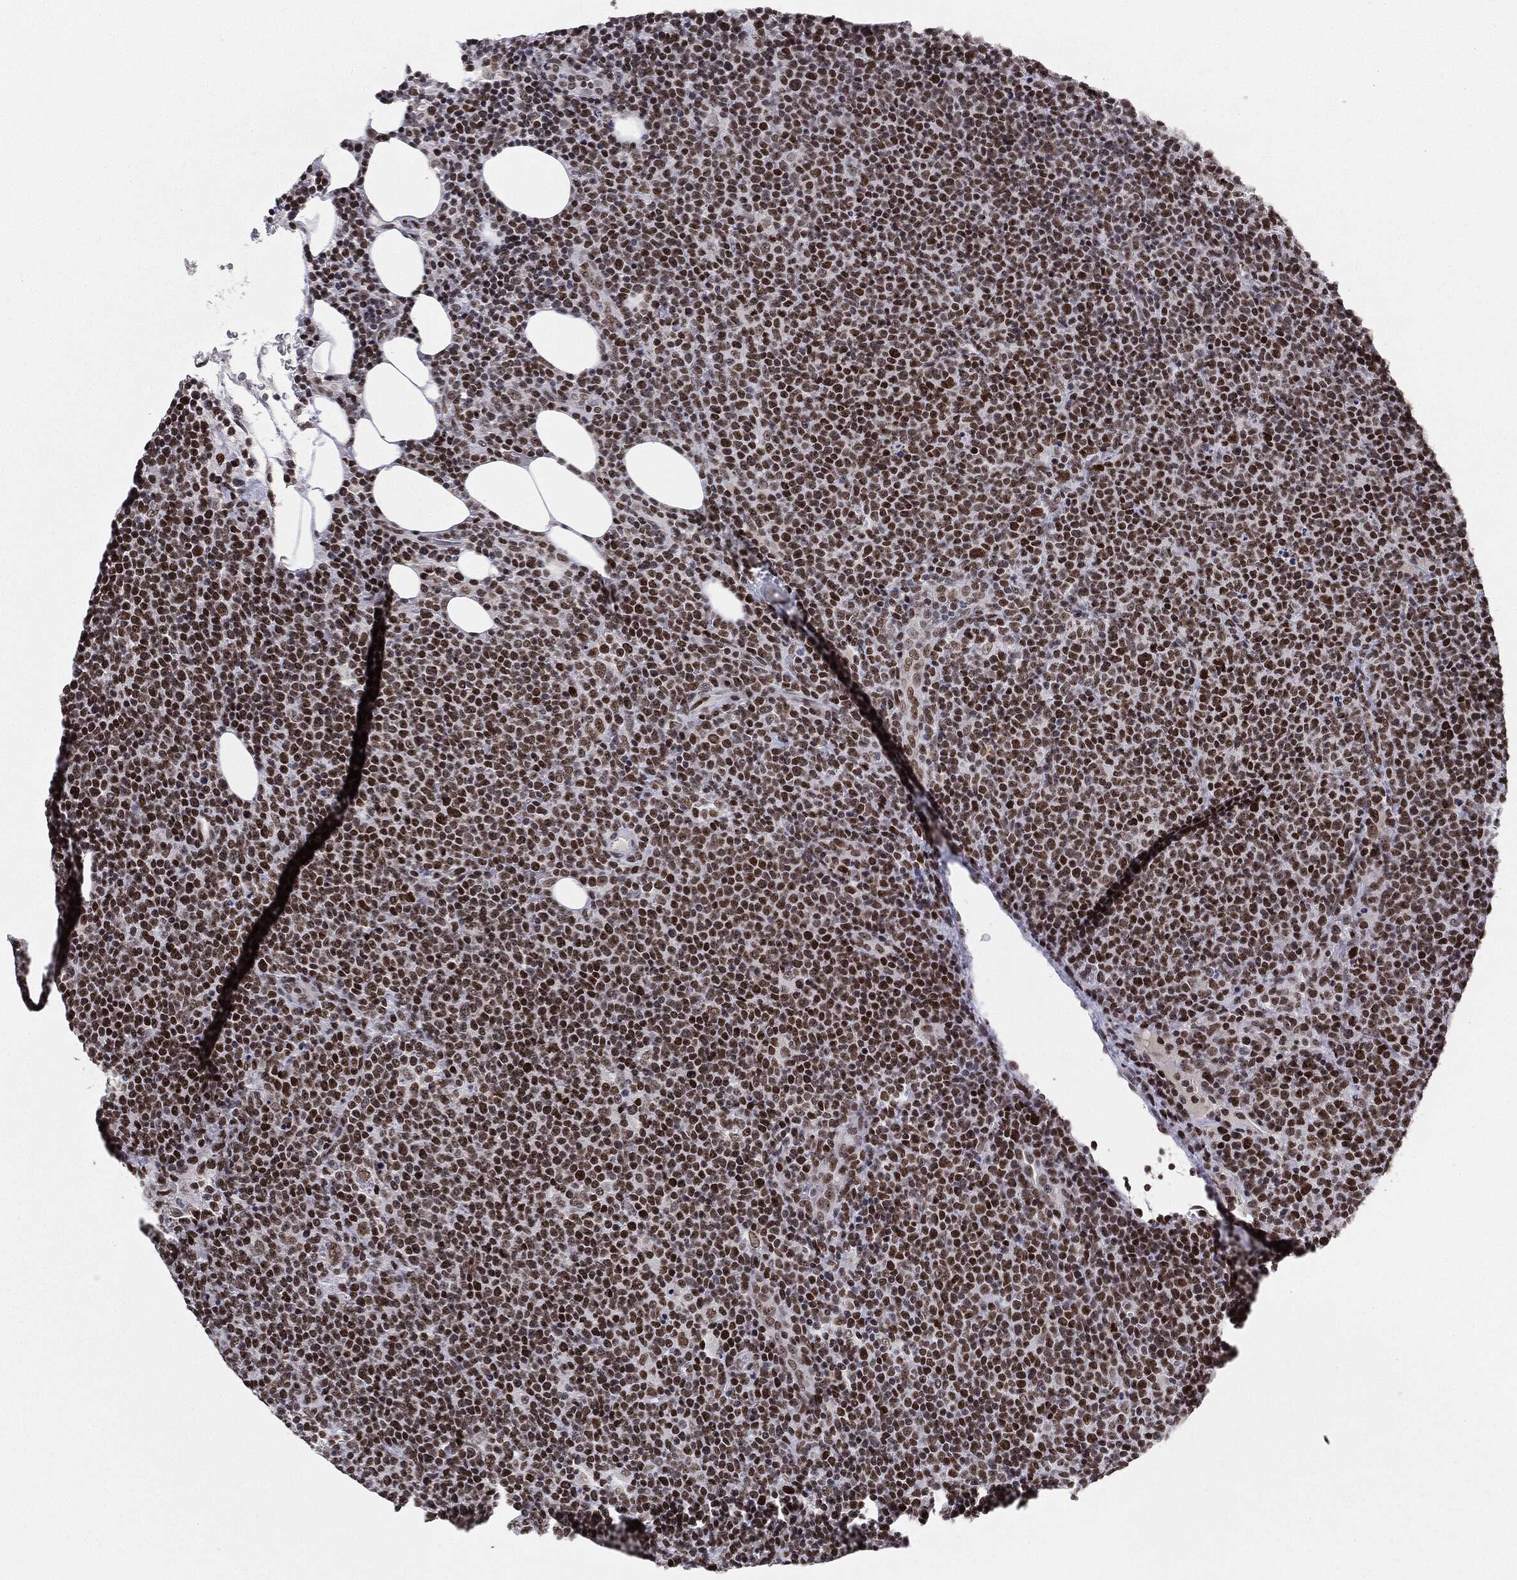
{"staining": {"intensity": "strong", "quantity": ">75%", "location": "nuclear"}, "tissue": "lymphoma", "cell_type": "Tumor cells", "image_type": "cancer", "snomed": [{"axis": "morphology", "description": "Malignant lymphoma, non-Hodgkin's type, High grade"}, {"axis": "topography", "description": "Lymph node"}], "caption": "Immunohistochemistry histopathology image of malignant lymphoma, non-Hodgkin's type (high-grade) stained for a protein (brown), which displays high levels of strong nuclear positivity in approximately >75% of tumor cells.", "gene": "MDC1", "patient": {"sex": "male", "age": 61}}